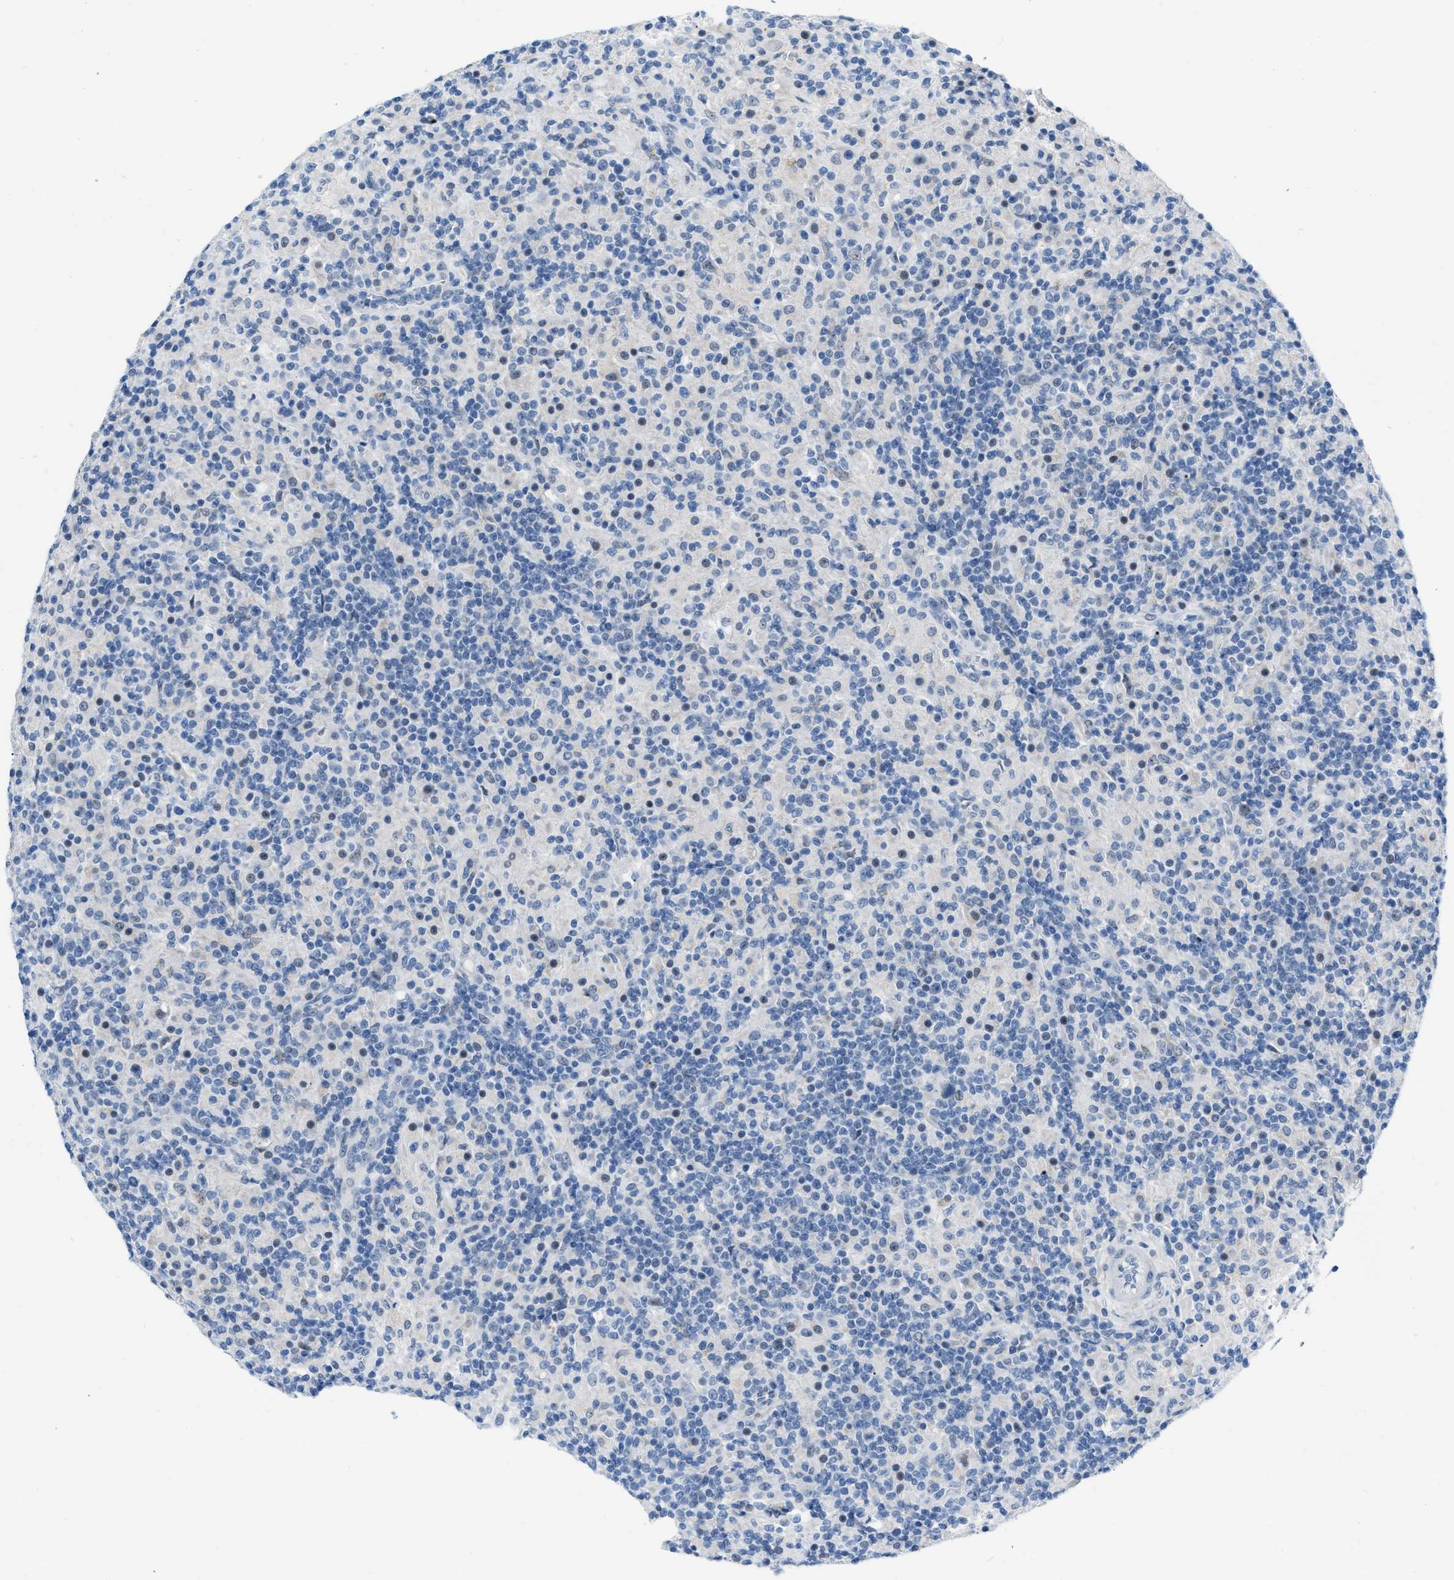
{"staining": {"intensity": "negative", "quantity": "none", "location": "none"}, "tissue": "lymphoma", "cell_type": "Tumor cells", "image_type": "cancer", "snomed": [{"axis": "morphology", "description": "Hodgkin's disease, NOS"}, {"axis": "topography", "description": "Lymph node"}], "caption": "There is no significant staining in tumor cells of lymphoma.", "gene": "PHRF1", "patient": {"sex": "male", "age": 70}}